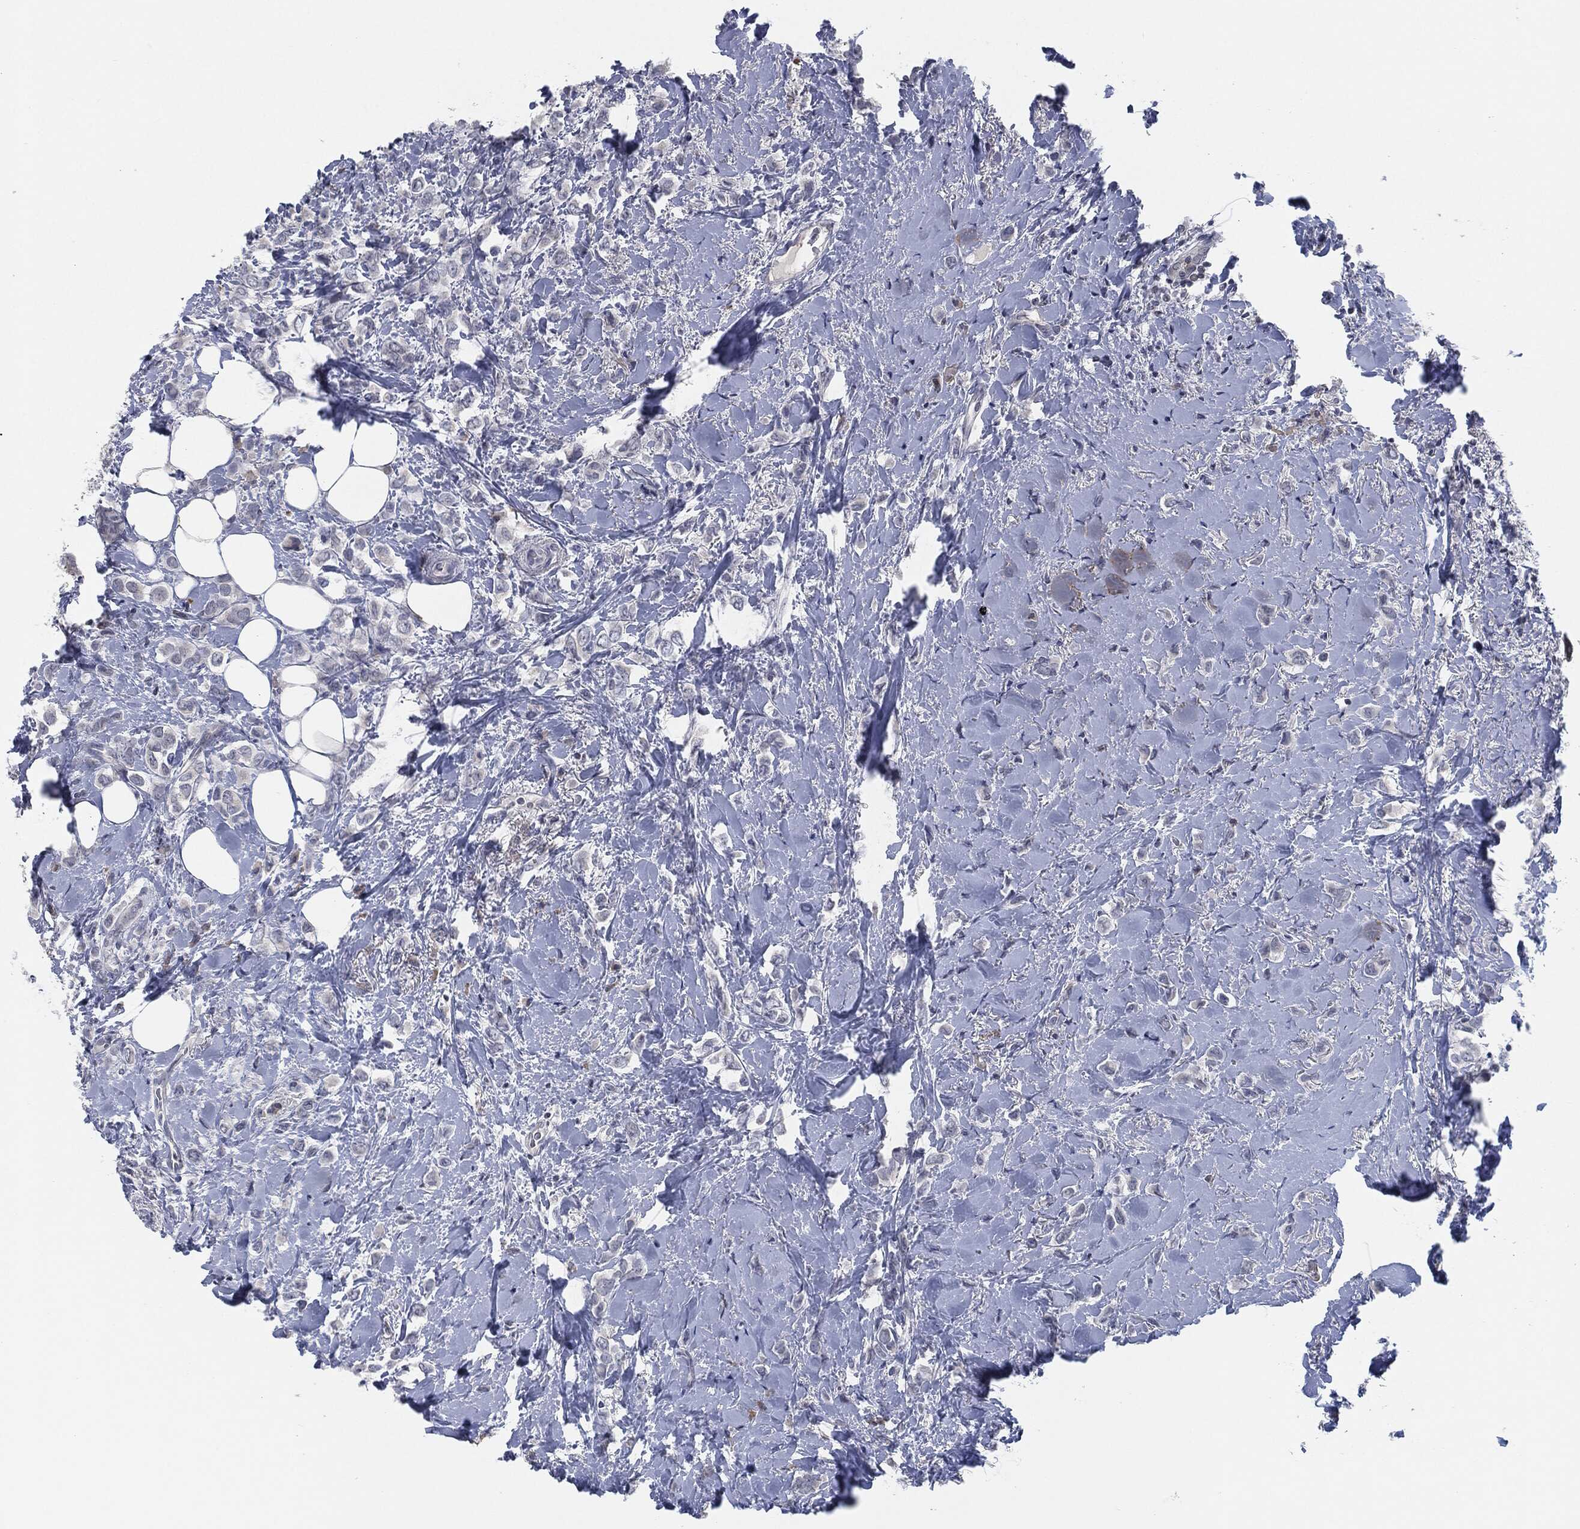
{"staining": {"intensity": "negative", "quantity": "none", "location": "none"}, "tissue": "breast cancer", "cell_type": "Tumor cells", "image_type": "cancer", "snomed": [{"axis": "morphology", "description": "Lobular carcinoma"}, {"axis": "topography", "description": "Breast"}], "caption": "Image shows no protein positivity in tumor cells of breast lobular carcinoma tissue. (DAB (3,3'-diaminobenzidine) immunohistochemistry visualized using brightfield microscopy, high magnification).", "gene": "PROM1", "patient": {"sex": "female", "age": 66}}